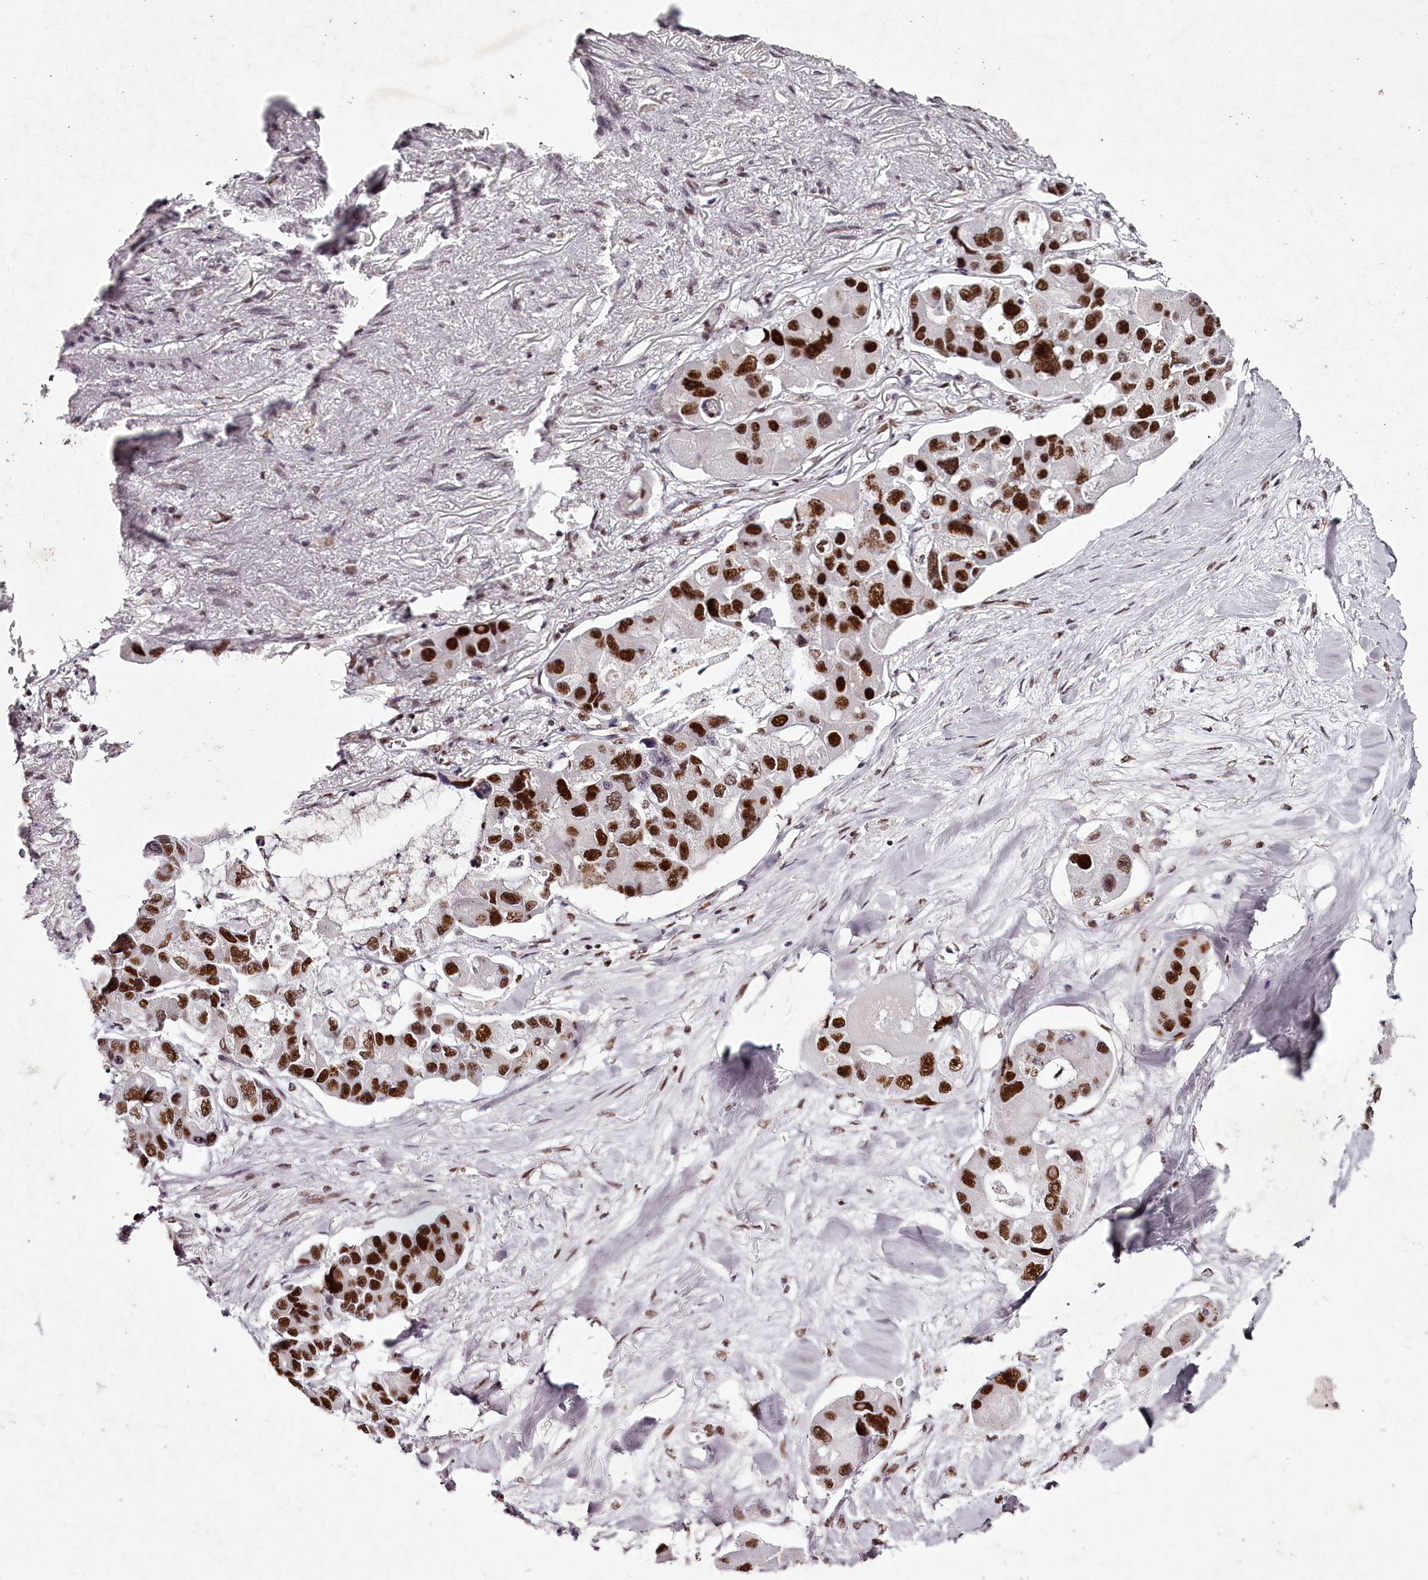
{"staining": {"intensity": "strong", "quantity": ">75%", "location": "nuclear"}, "tissue": "lung cancer", "cell_type": "Tumor cells", "image_type": "cancer", "snomed": [{"axis": "morphology", "description": "Adenocarcinoma, NOS"}, {"axis": "topography", "description": "Lung"}], "caption": "Immunohistochemical staining of lung adenocarcinoma exhibits strong nuclear protein positivity in about >75% of tumor cells. The staining was performed using DAB (3,3'-diaminobenzidine) to visualize the protein expression in brown, while the nuclei were stained in blue with hematoxylin (Magnification: 20x).", "gene": "PSPC1", "patient": {"sex": "female", "age": 54}}